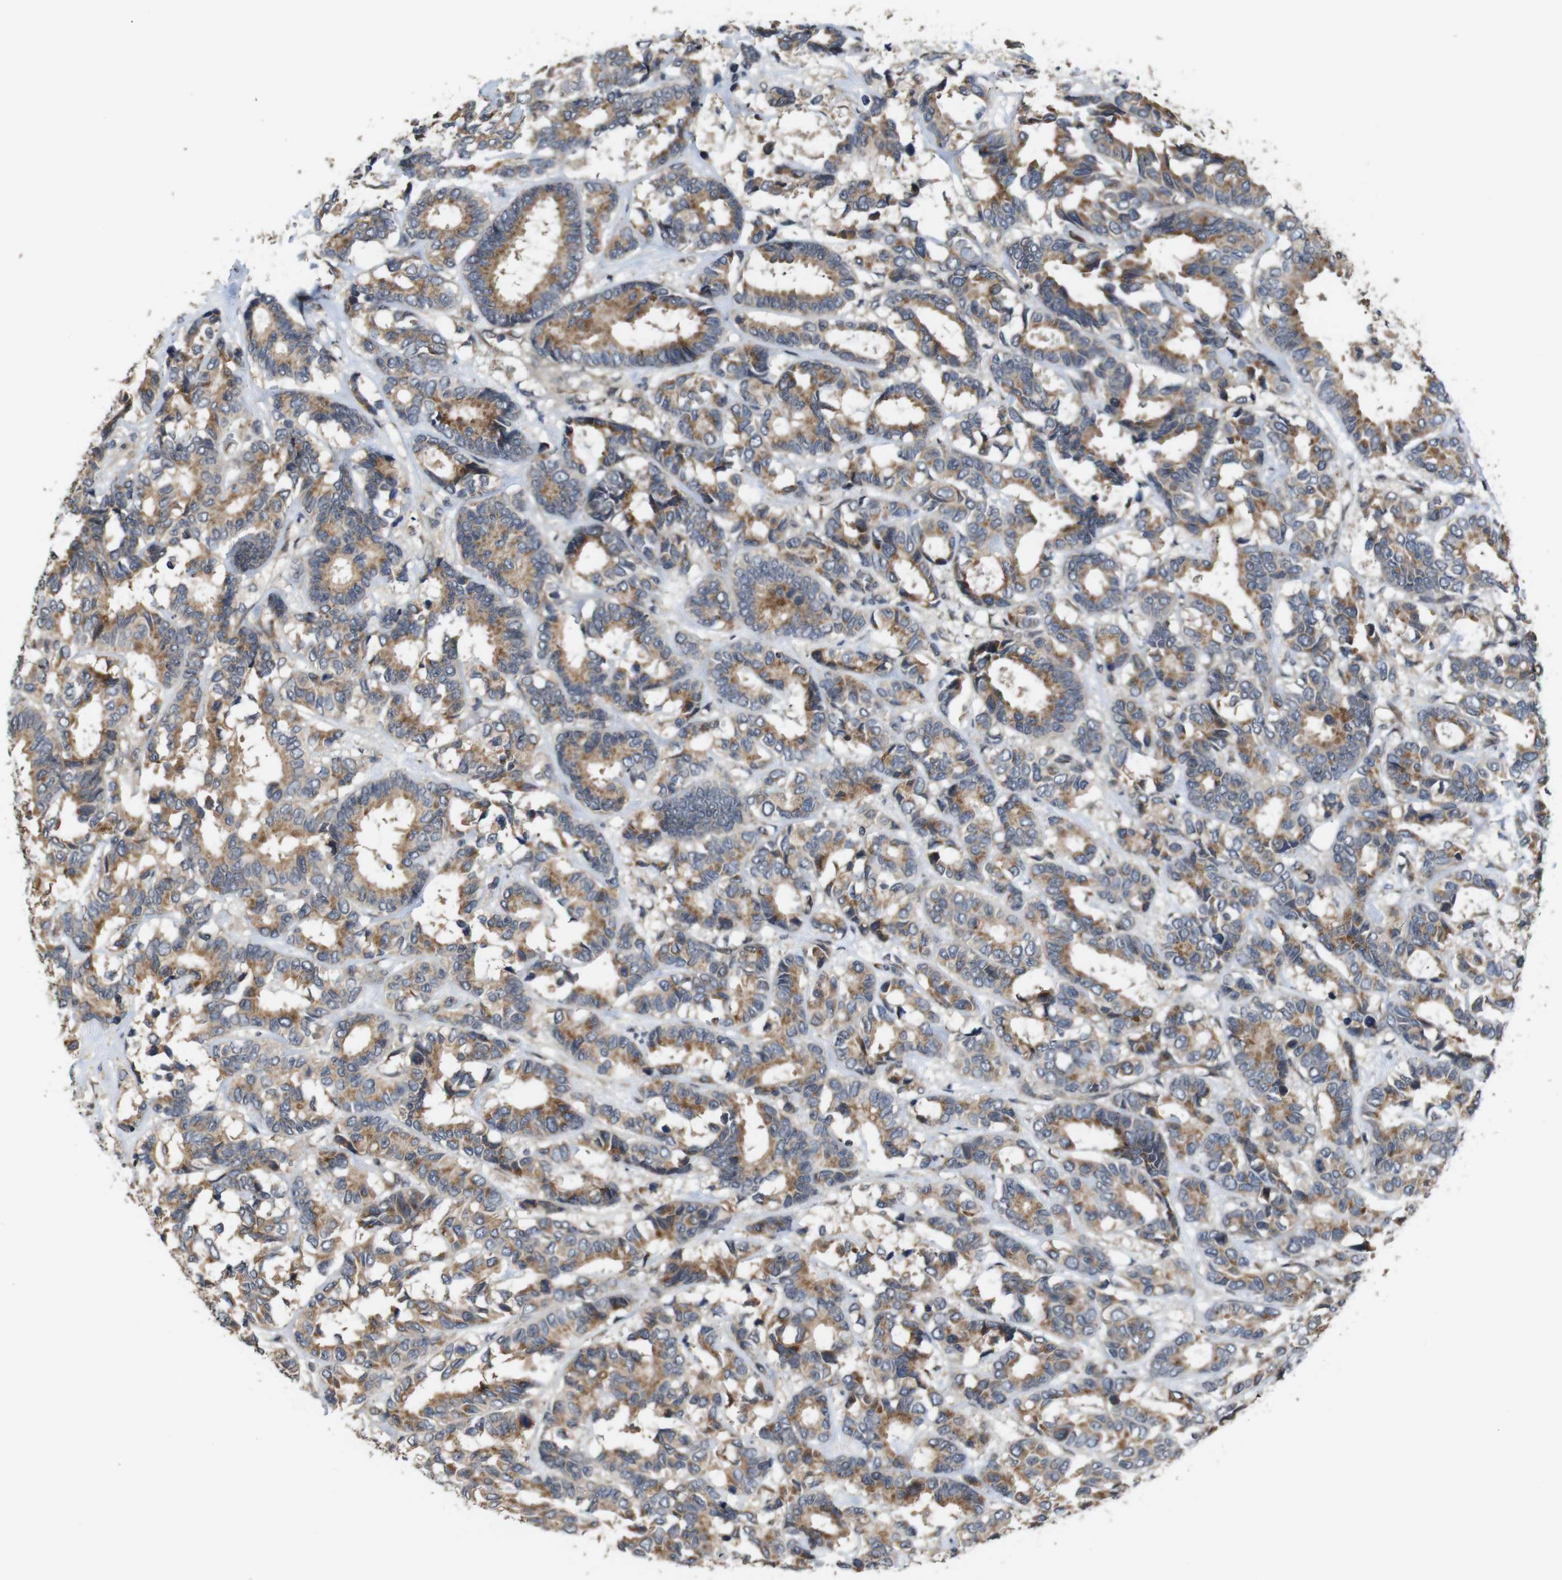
{"staining": {"intensity": "moderate", "quantity": ">75%", "location": "cytoplasmic/membranous"}, "tissue": "breast cancer", "cell_type": "Tumor cells", "image_type": "cancer", "snomed": [{"axis": "morphology", "description": "Duct carcinoma"}, {"axis": "topography", "description": "Breast"}], "caption": "Breast cancer stained with a protein marker shows moderate staining in tumor cells.", "gene": "EFCAB14", "patient": {"sex": "female", "age": 87}}